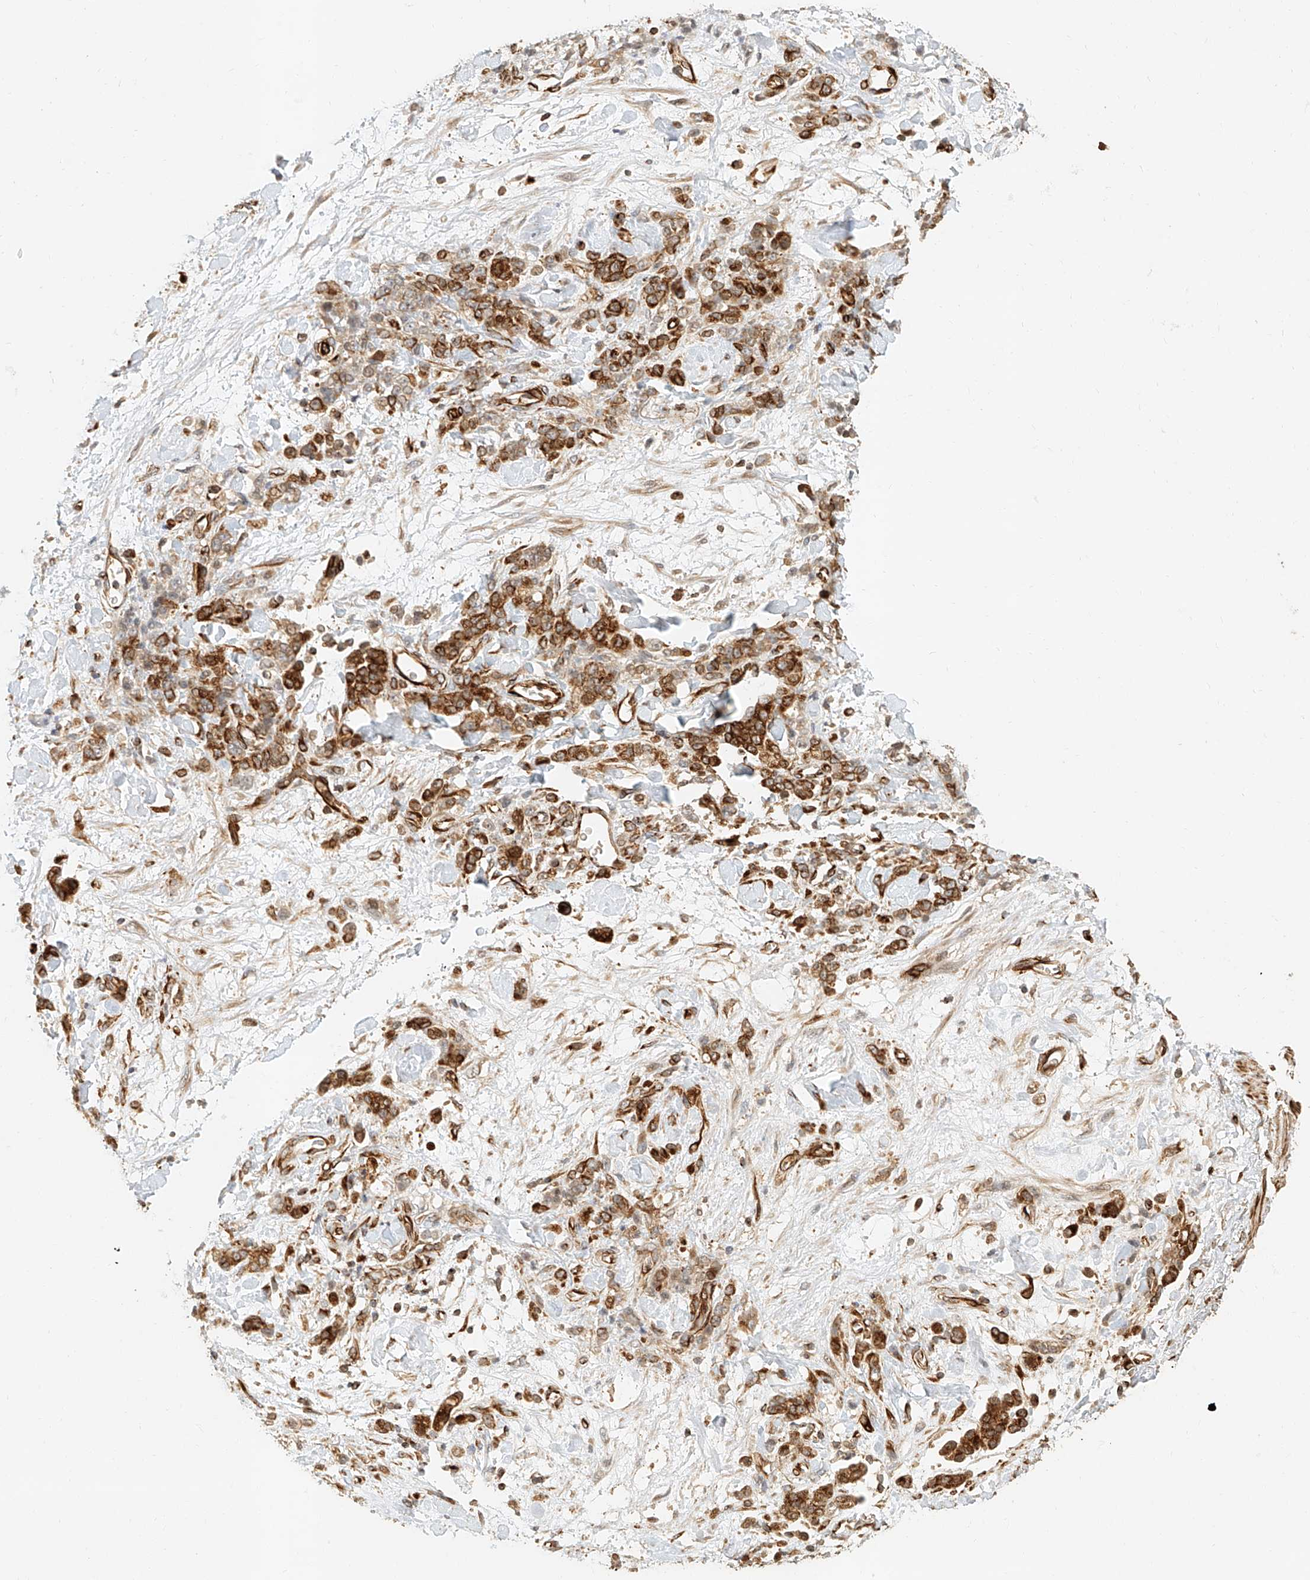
{"staining": {"intensity": "strong", "quantity": ">75%", "location": "cytoplasmic/membranous"}, "tissue": "stomach cancer", "cell_type": "Tumor cells", "image_type": "cancer", "snomed": [{"axis": "morphology", "description": "Normal tissue, NOS"}, {"axis": "morphology", "description": "Adenocarcinoma, NOS"}, {"axis": "topography", "description": "Stomach"}], "caption": "This image exhibits immunohistochemistry (IHC) staining of human stomach cancer (adenocarcinoma), with high strong cytoplasmic/membranous expression in approximately >75% of tumor cells.", "gene": "NAP1L1", "patient": {"sex": "male", "age": 82}}